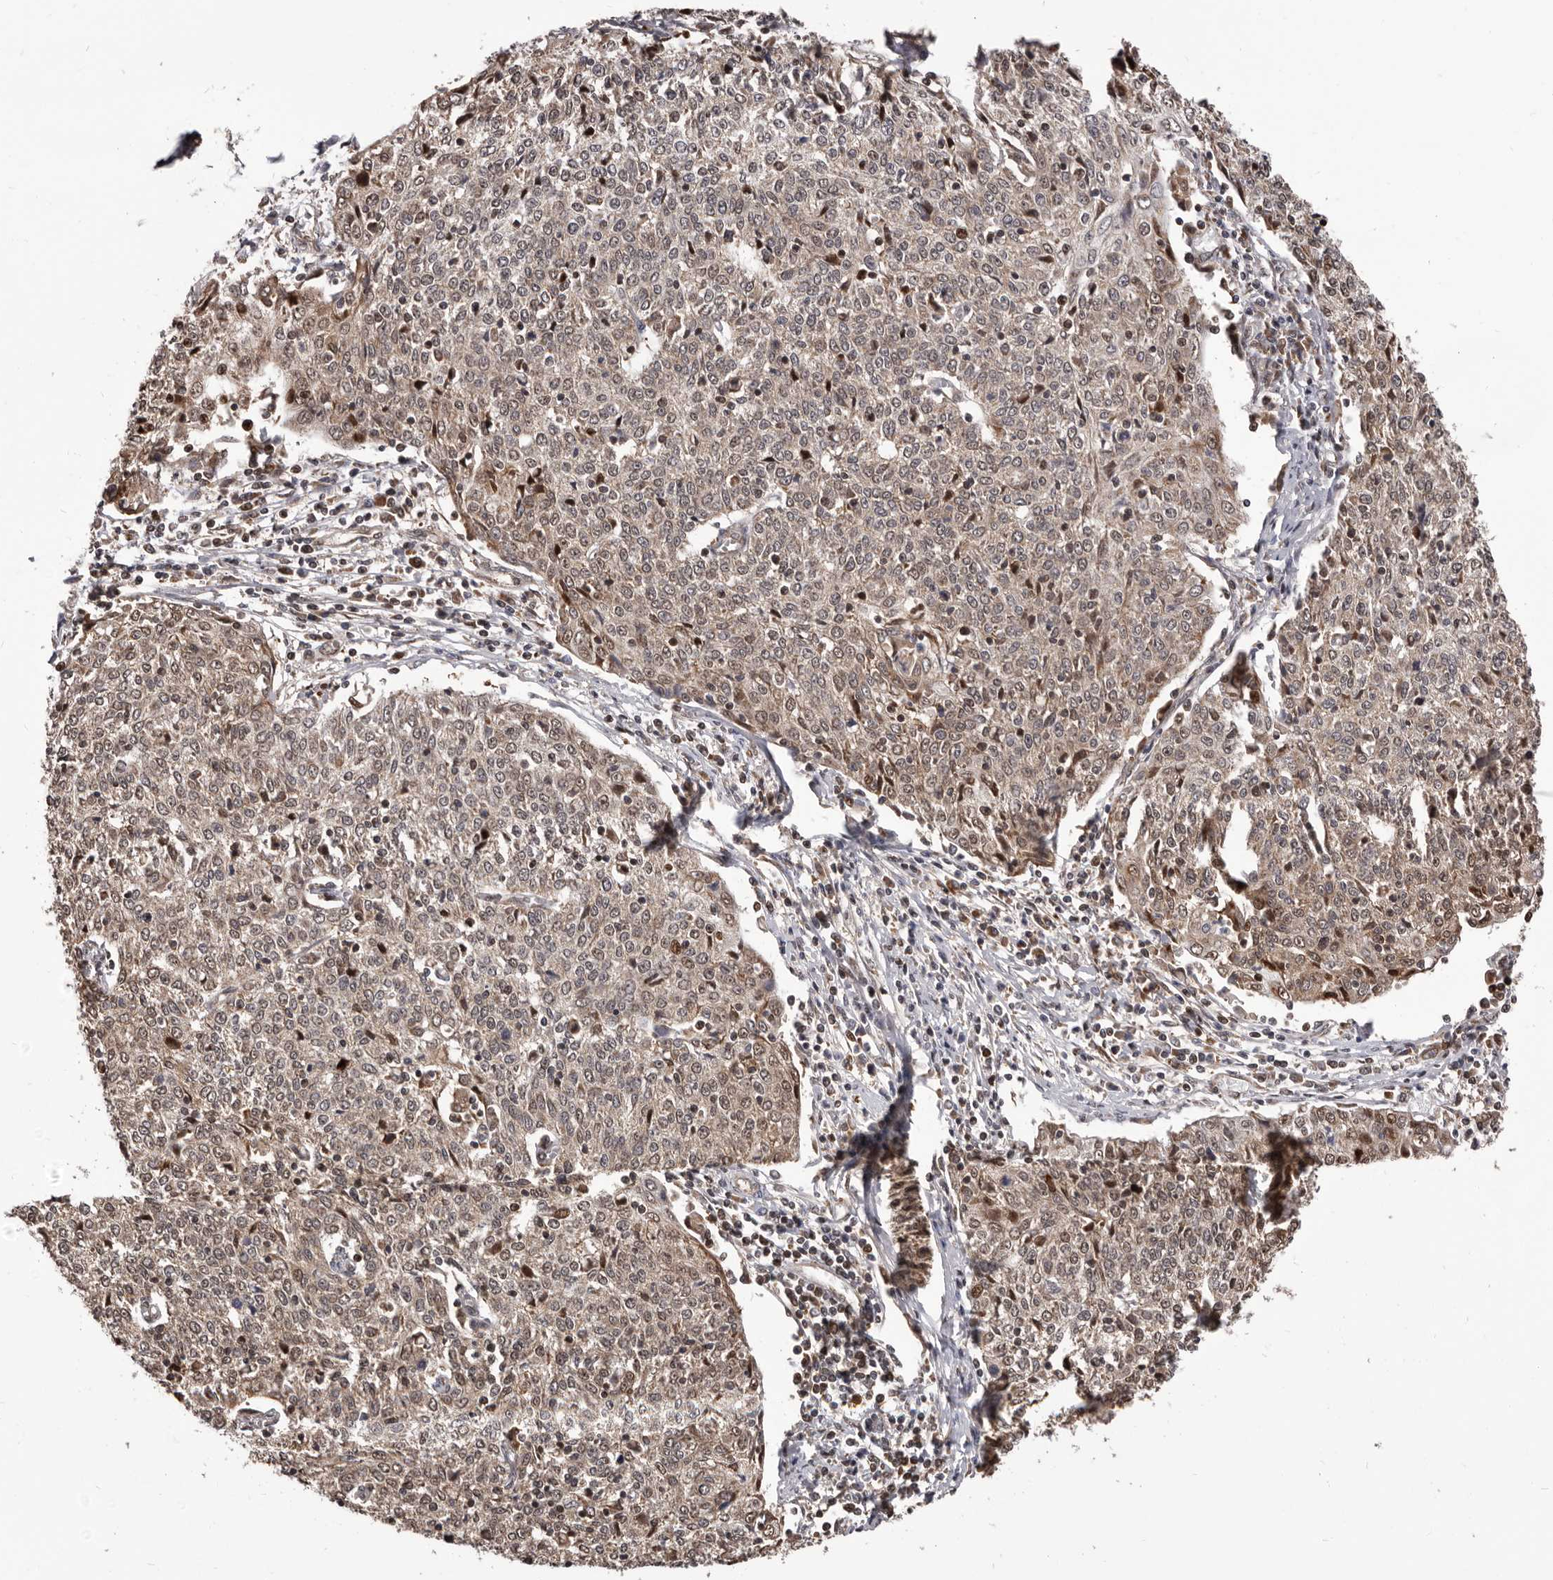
{"staining": {"intensity": "weak", "quantity": ">75%", "location": "cytoplasmic/membranous,nuclear"}, "tissue": "cervical cancer", "cell_type": "Tumor cells", "image_type": "cancer", "snomed": [{"axis": "morphology", "description": "Squamous cell carcinoma, NOS"}, {"axis": "topography", "description": "Cervix"}], "caption": "A photomicrograph showing weak cytoplasmic/membranous and nuclear positivity in approximately >75% of tumor cells in cervical squamous cell carcinoma, as visualized by brown immunohistochemical staining.", "gene": "MAP3K14", "patient": {"sex": "female", "age": 48}}